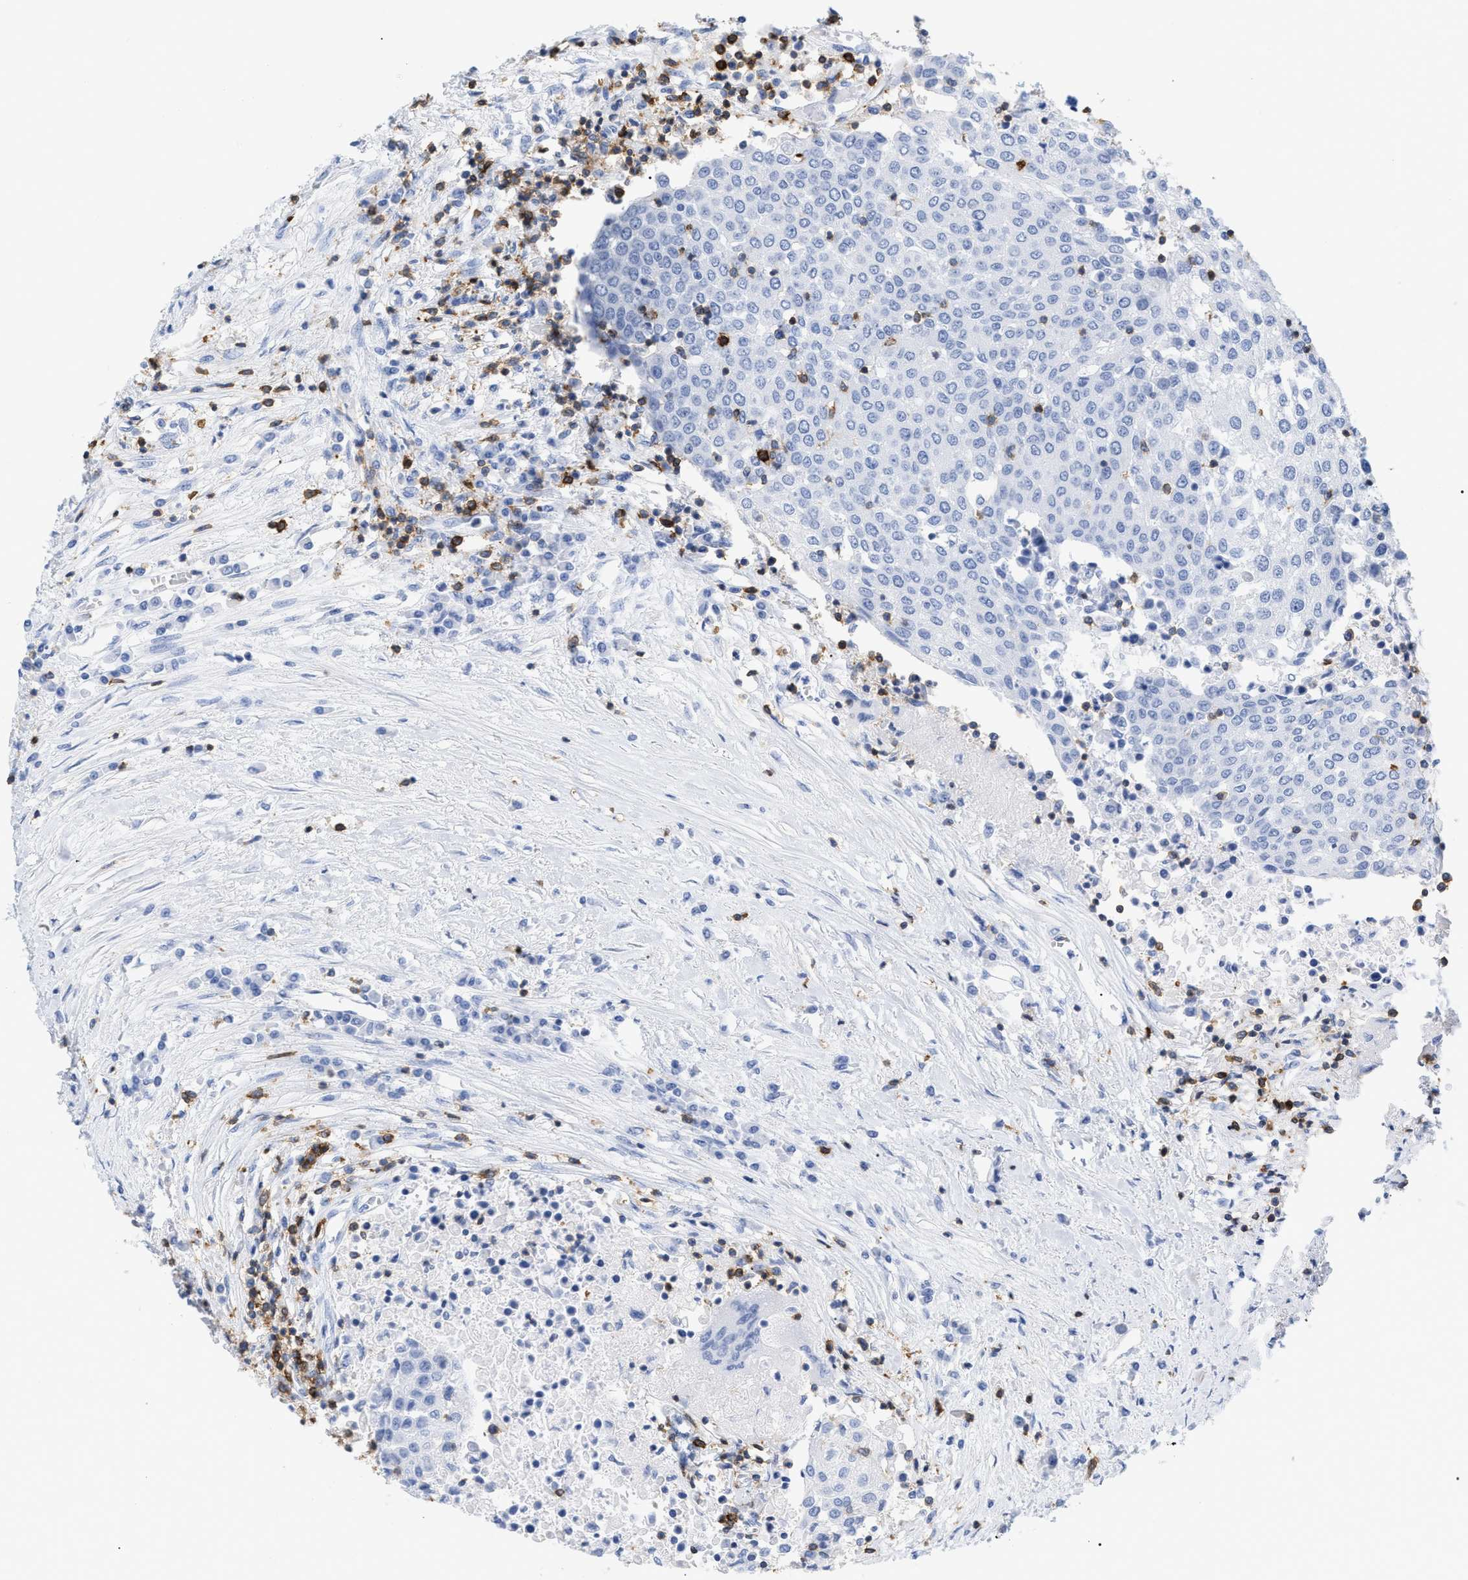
{"staining": {"intensity": "negative", "quantity": "none", "location": "none"}, "tissue": "urothelial cancer", "cell_type": "Tumor cells", "image_type": "cancer", "snomed": [{"axis": "morphology", "description": "Urothelial carcinoma, High grade"}, {"axis": "topography", "description": "Urinary bladder"}], "caption": "Human high-grade urothelial carcinoma stained for a protein using immunohistochemistry (IHC) exhibits no positivity in tumor cells.", "gene": "CD5", "patient": {"sex": "female", "age": 85}}